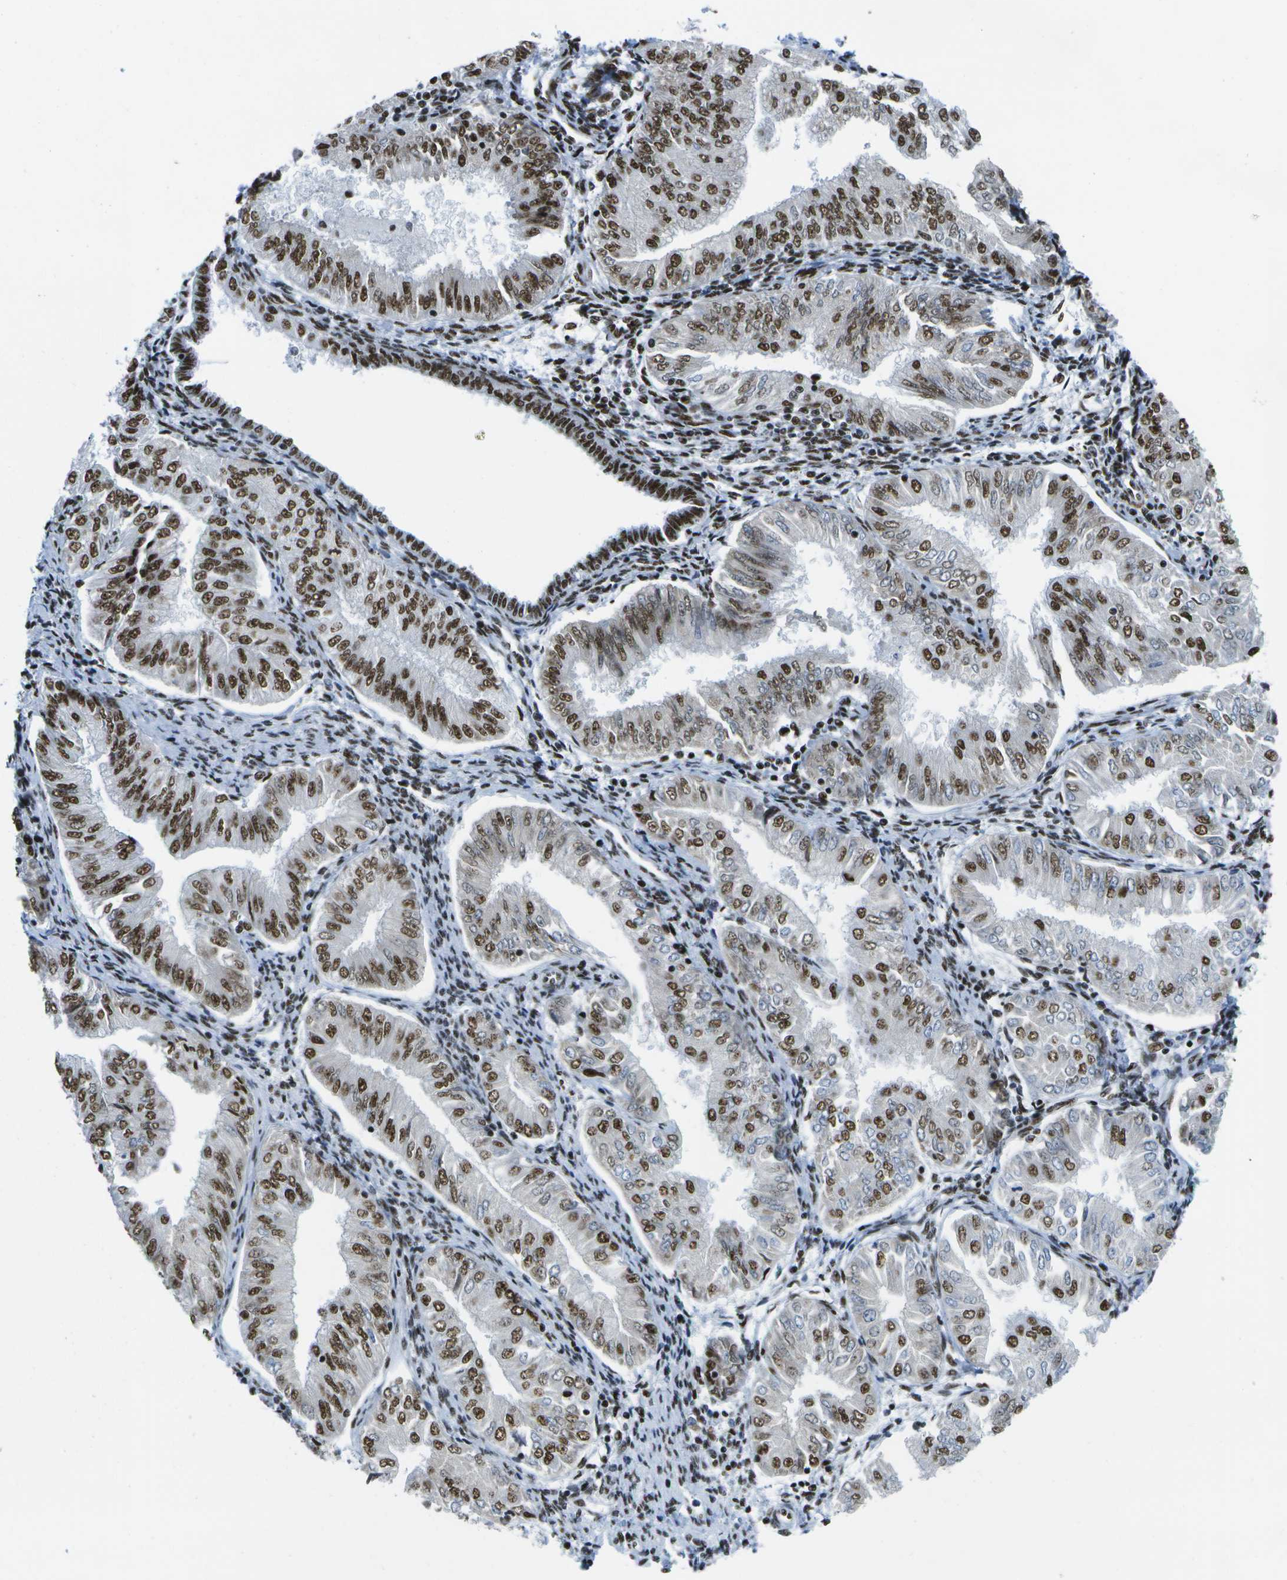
{"staining": {"intensity": "strong", "quantity": ">75%", "location": "nuclear"}, "tissue": "endometrial cancer", "cell_type": "Tumor cells", "image_type": "cancer", "snomed": [{"axis": "morphology", "description": "Adenocarcinoma, NOS"}, {"axis": "topography", "description": "Endometrium"}], "caption": "Immunohistochemistry (DAB) staining of endometrial cancer (adenocarcinoma) demonstrates strong nuclear protein staining in about >75% of tumor cells. (DAB = brown stain, brightfield microscopy at high magnification).", "gene": "NSRP1", "patient": {"sex": "female", "age": 53}}